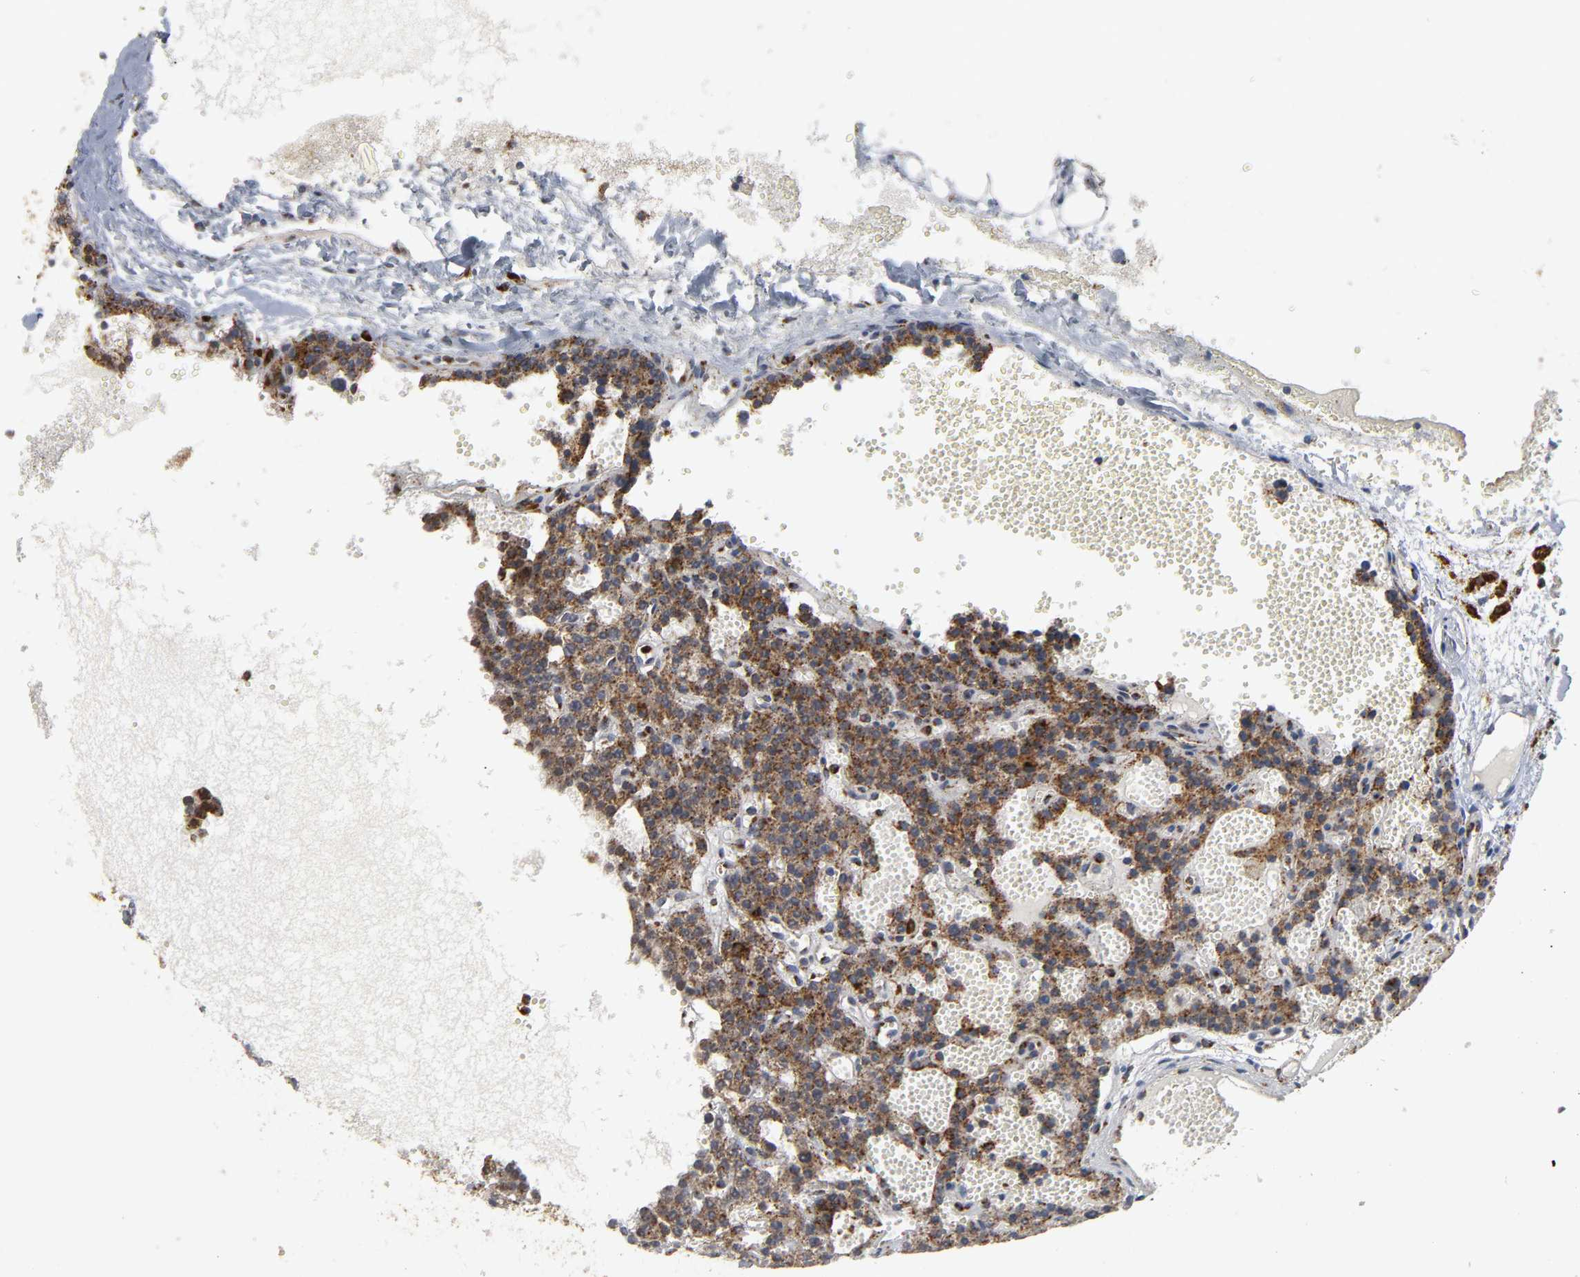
{"staining": {"intensity": "strong", "quantity": ">75%", "location": "cytoplasmic/membranous"}, "tissue": "parathyroid gland", "cell_type": "Glandular cells", "image_type": "normal", "snomed": [{"axis": "morphology", "description": "Normal tissue, NOS"}, {"axis": "topography", "description": "Parathyroid gland"}], "caption": "Strong cytoplasmic/membranous expression is seen in about >75% of glandular cells in benign parathyroid gland. (Stains: DAB (3,3'-diaminobenzidine) in brown, nuclei in blue, Microscopy: brightfield microscopy at high magnification).", "gene": "PSAP", "patient": {"sex": "male", "age": 25}}